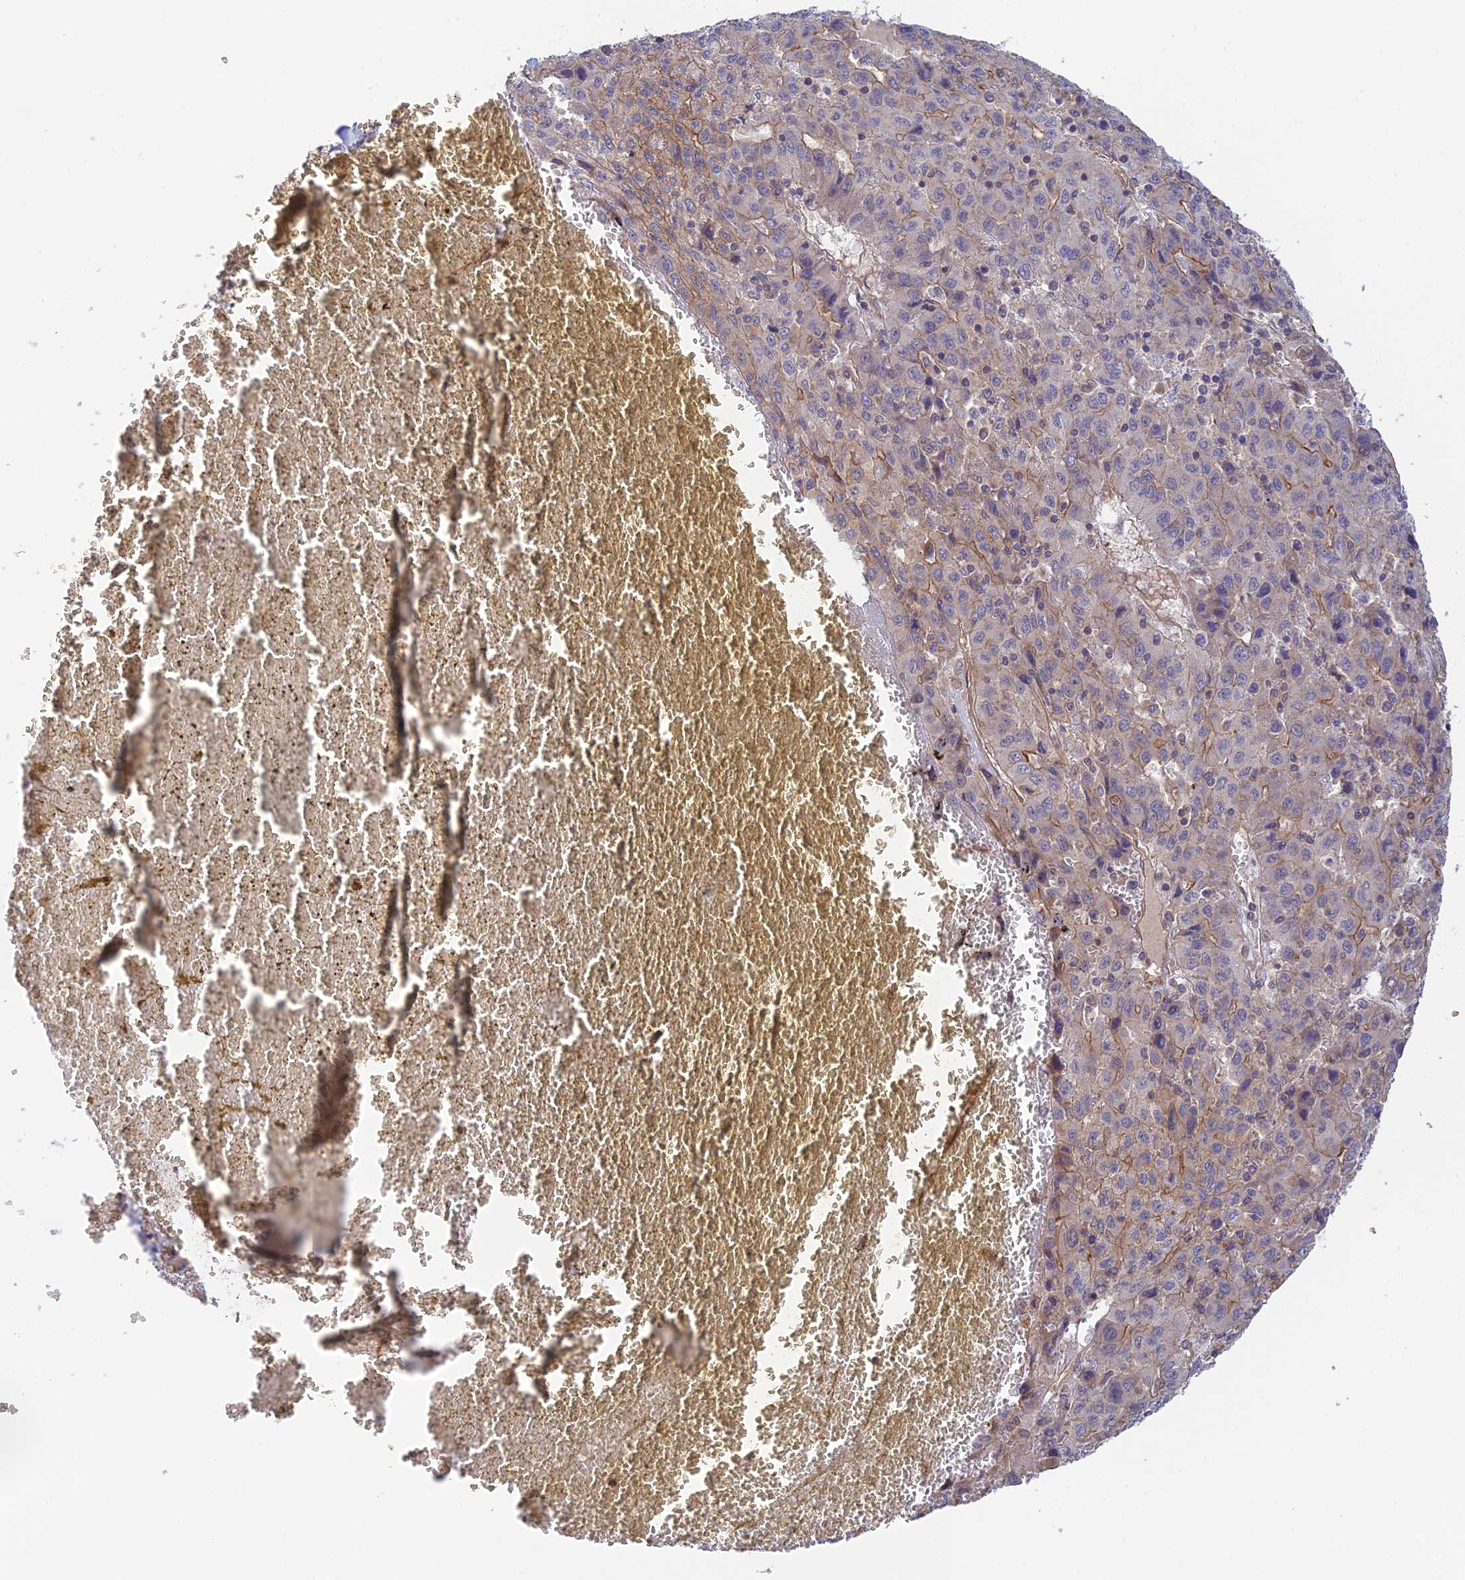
{"staining": {"intensity": "moderate", "quantity": "<25%", "location": "cytoplasmic/membranous"}, "tissue": "liver cancer", "cell_type": "Tumor cells", "image_type": "cancer", "snomed": [{"axis": "morphology", "description": "Carcinoma, Hepatocellular, NOS"}, {"axis": "topography", "description": "Liver"}], "caption": "Liver hepatocellular carcinoma was stained to show a protein in brown. There is low levels of moderate cytoplasmic/membranous positivity in approximately <25% of tumor cells.", "gene": "MYO9A", "patient": {"sex": "female", "age": 53}}